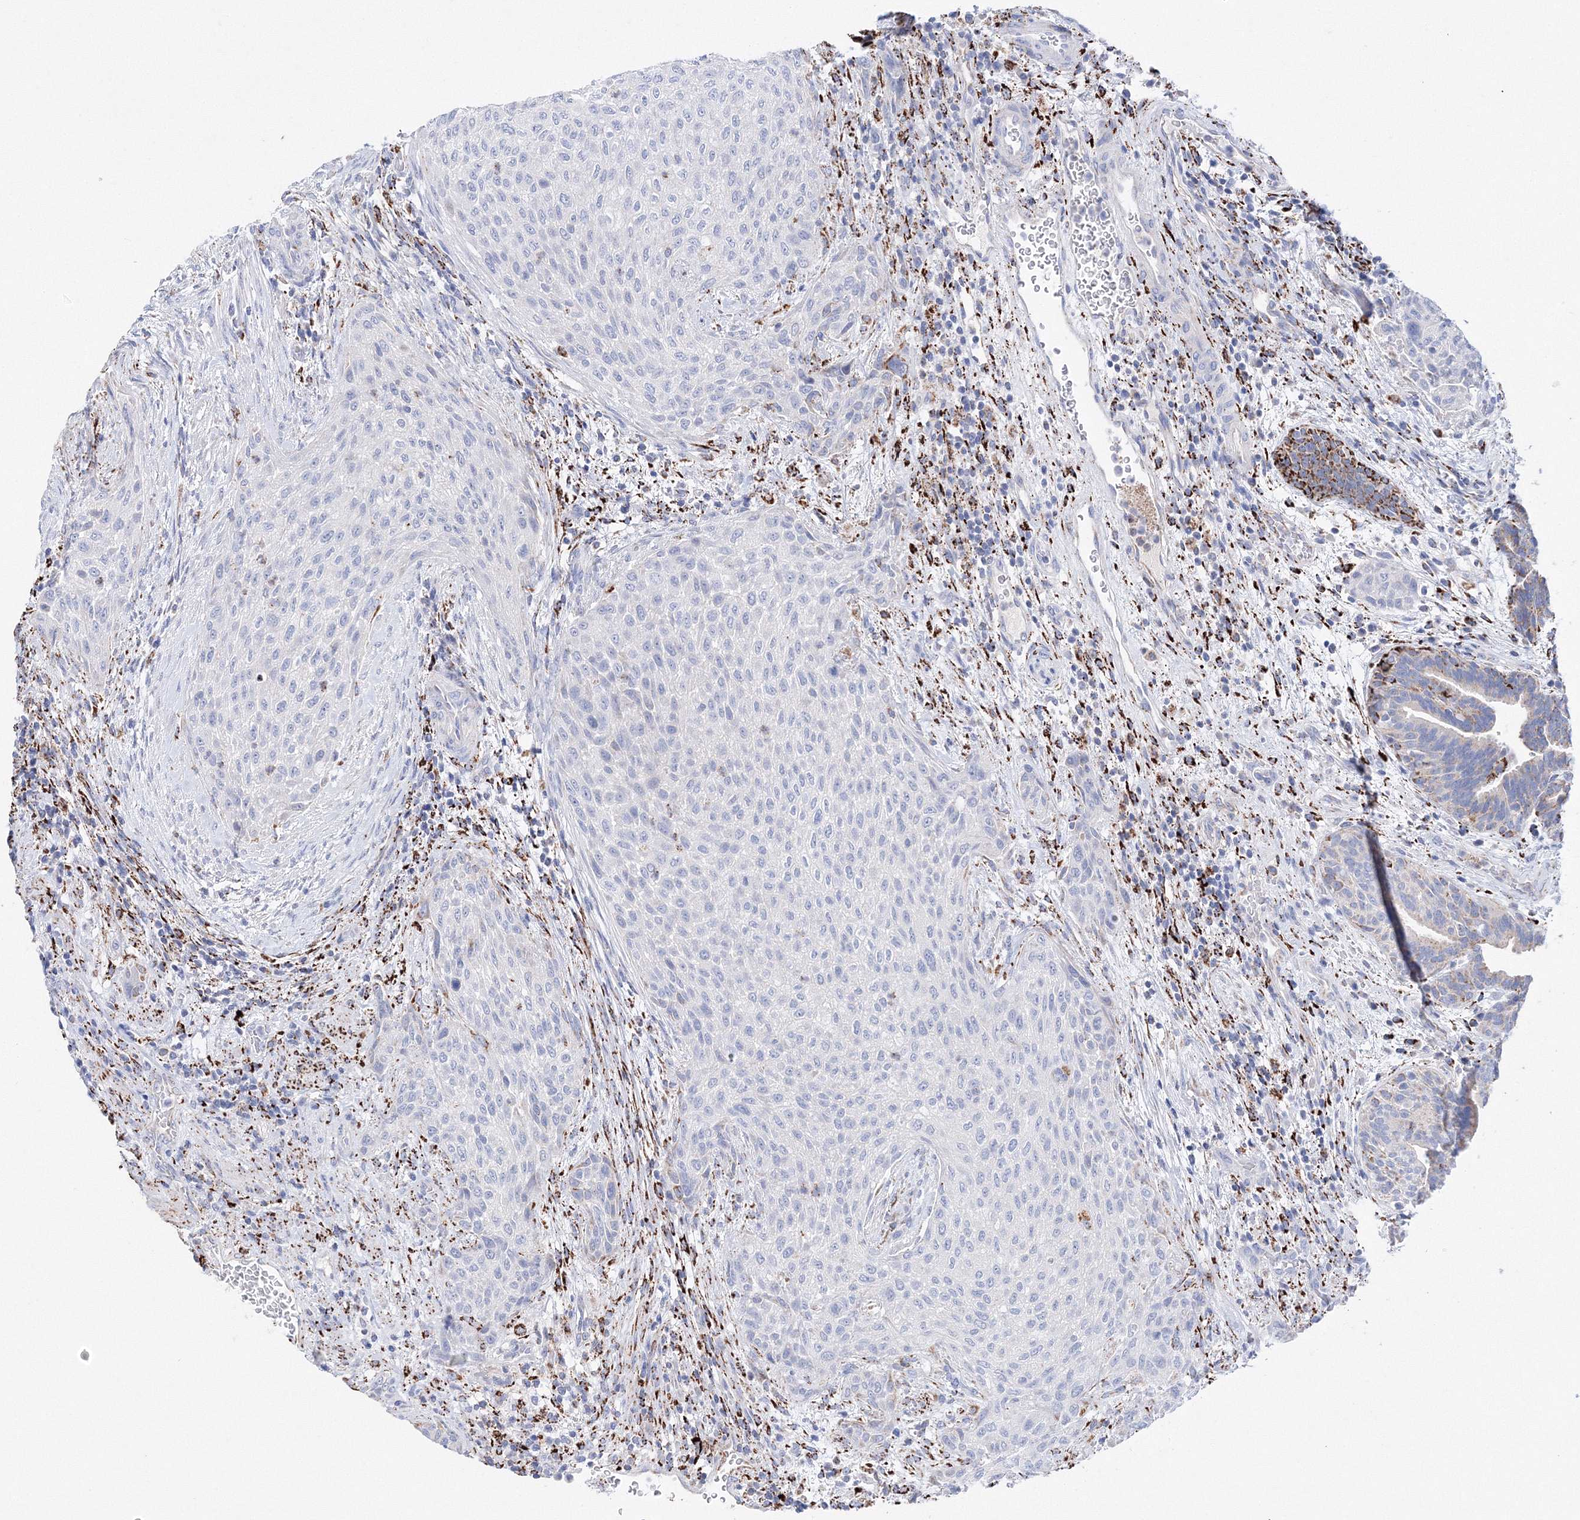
{"staining": {"intensity": "negative", "quantity": "none", "location": "none"}, "tissue": "urothelial cancer", "cell_type": "Tumor cells", "image_type": "cancer", "snomed": [{"axis": "morphology", "description": "Urothelial carcinoma, High grade"}, {"axis": "topography", "description": "Urinary bladder"}], "caption": "High power microscopy micrograph of an immunohistochemistry micrograph of high-grade urothelial carcinoma, revealing no significant staining in tumor cells.", "gene": "MERTK", "patient": {"sex": "male", "age": 35}}